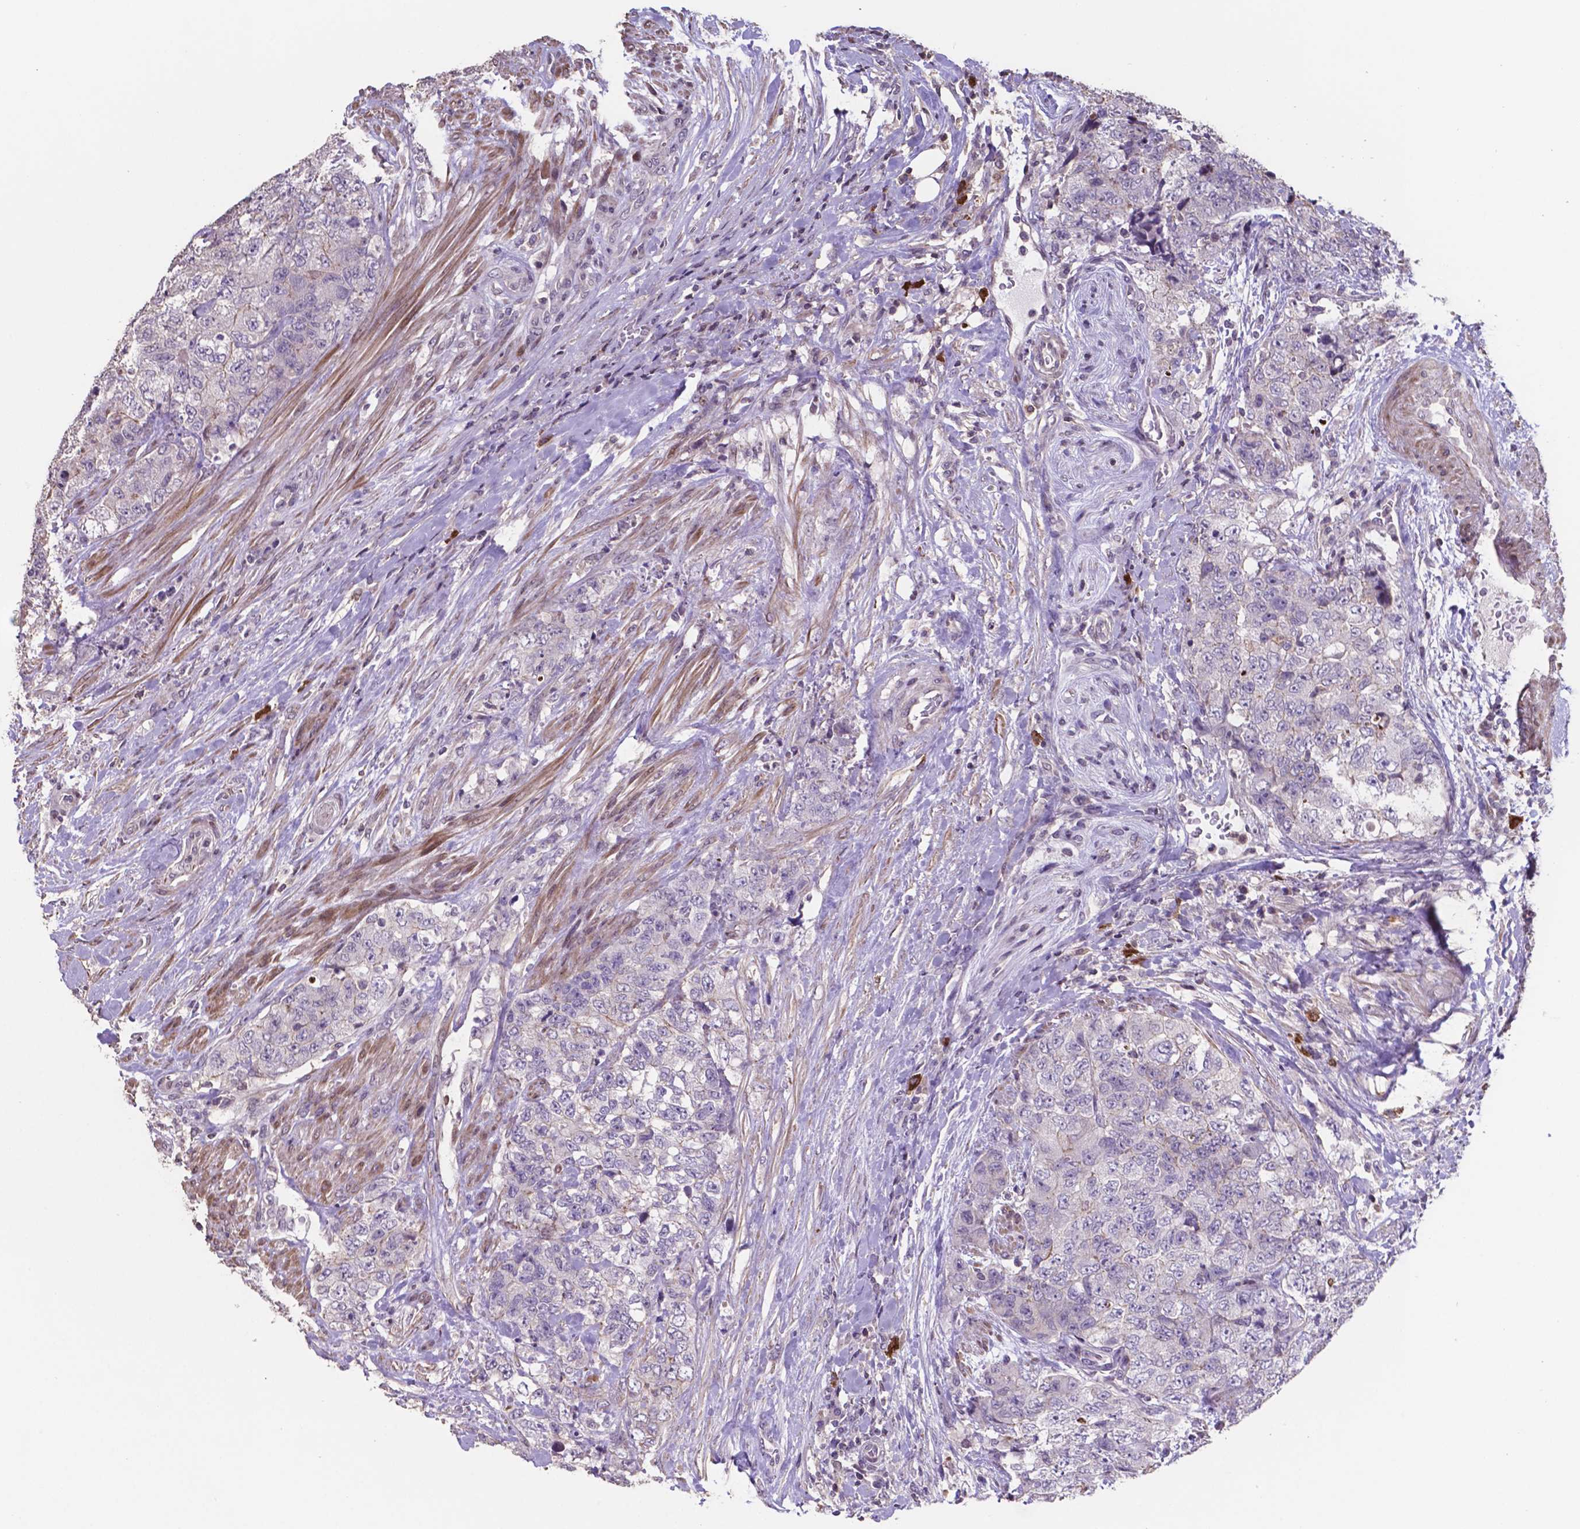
{"staining": {"intensity": "weak", "quantity": "<25%", "location": "cytoplasmic/membranous"}, "tissue": "urothelial cancer", "cell_type": "Tumor cells", "image_type": "cancer", "snomed": [{"axis": "morphology", "description": "Urothelial carcinoma, High grade"}, {"axis": "topography", "description": "Urinary bladder"}], "caption": "This is an IHC histopathology image of human high-grade urothelial carcinoma. There is no staining in tumor cells.", "gene": "MLC1", "patient": {"sex": "female", "age": 78}}